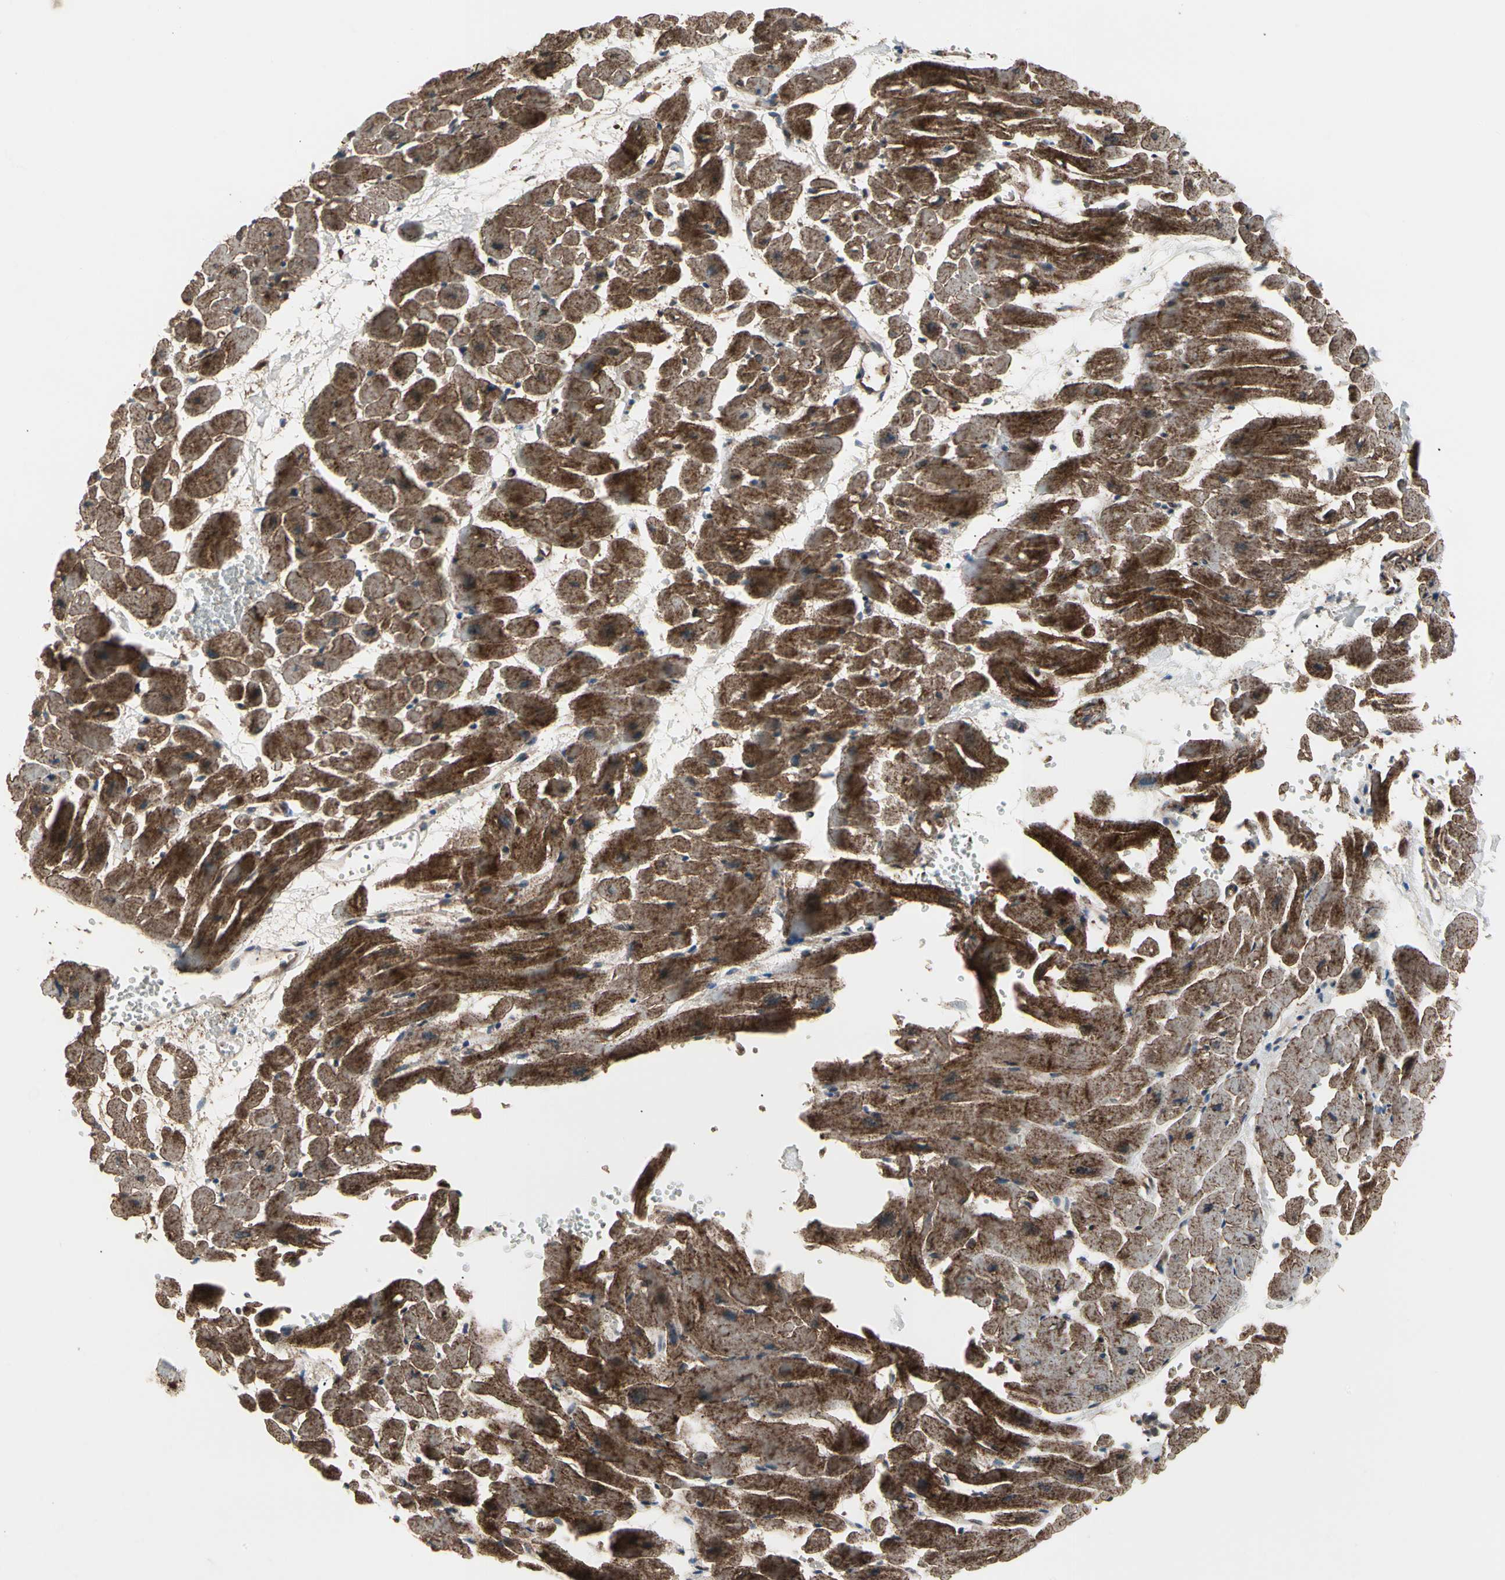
{"staining": {"intensity": "strong", "quantity": ">75%", "location": "cytoplasmic/membranous"}, "tissue": "heart muscle", "cell_type": "Cardiomyocytes", "image_type": "normal", "snomed": [{"axis": "morphology", "description": "Normal tissue, NOS"}, {"axis": "topography", "description": "Heart"}], "caption": "The micrograph displays a brown stain indicating the presence of a protein in the cytoplasmic/membranous of cardiomyocytes in heart muscle. (DAB (3,3'-diaminobenzidine) = brown stain, brightfield microscopy at high magnification).", "gene": "AGBL2", "patient": {"sex": "male", "age": 45}}